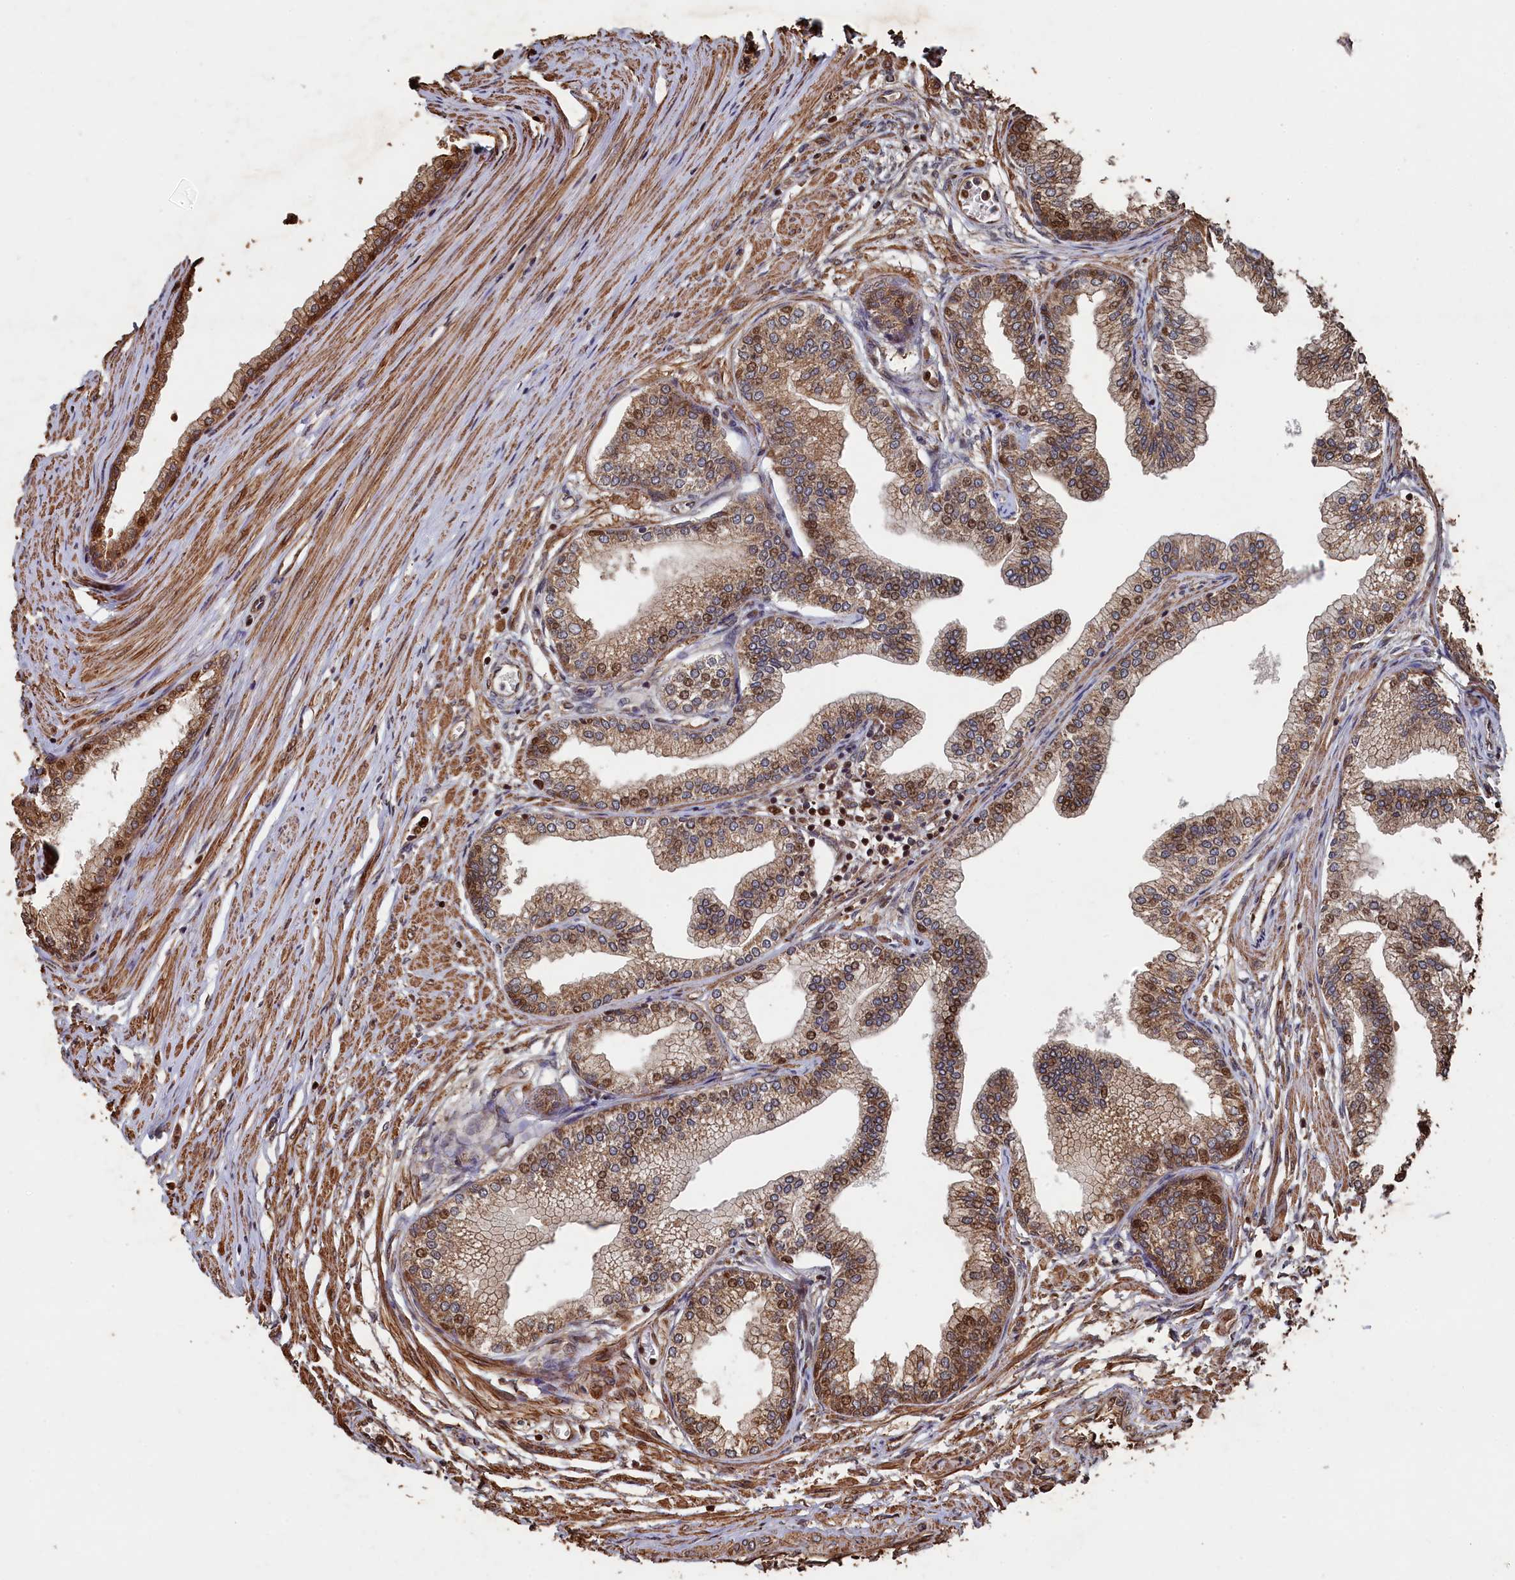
{"staining": {"intensity": "moderate", "quantity": ">75%", "location": "cytoplasmic/membranous,nuclear"}, "tissue": "prostate", "cell_type": "Glandular cells", "image_type": "normal", "snomed": [{"axis": "morphology", "description": "Normal tissue, NOS"}, {"axis": "morphology", "description": "Urothelial carcinoma, Low grade"}, {"axis": "topography", "description": "Urinary bladder"}, {"axis": "topography", "description": "Prostate"}], "caption": "A histopathology image of human prostate stained for a protein demonstrates moderate cytoplasmic/membranous,nuclear brown staining in glandular cells.", "gene": "PIGN", "patient": {"sex": "male", "age": 60}}